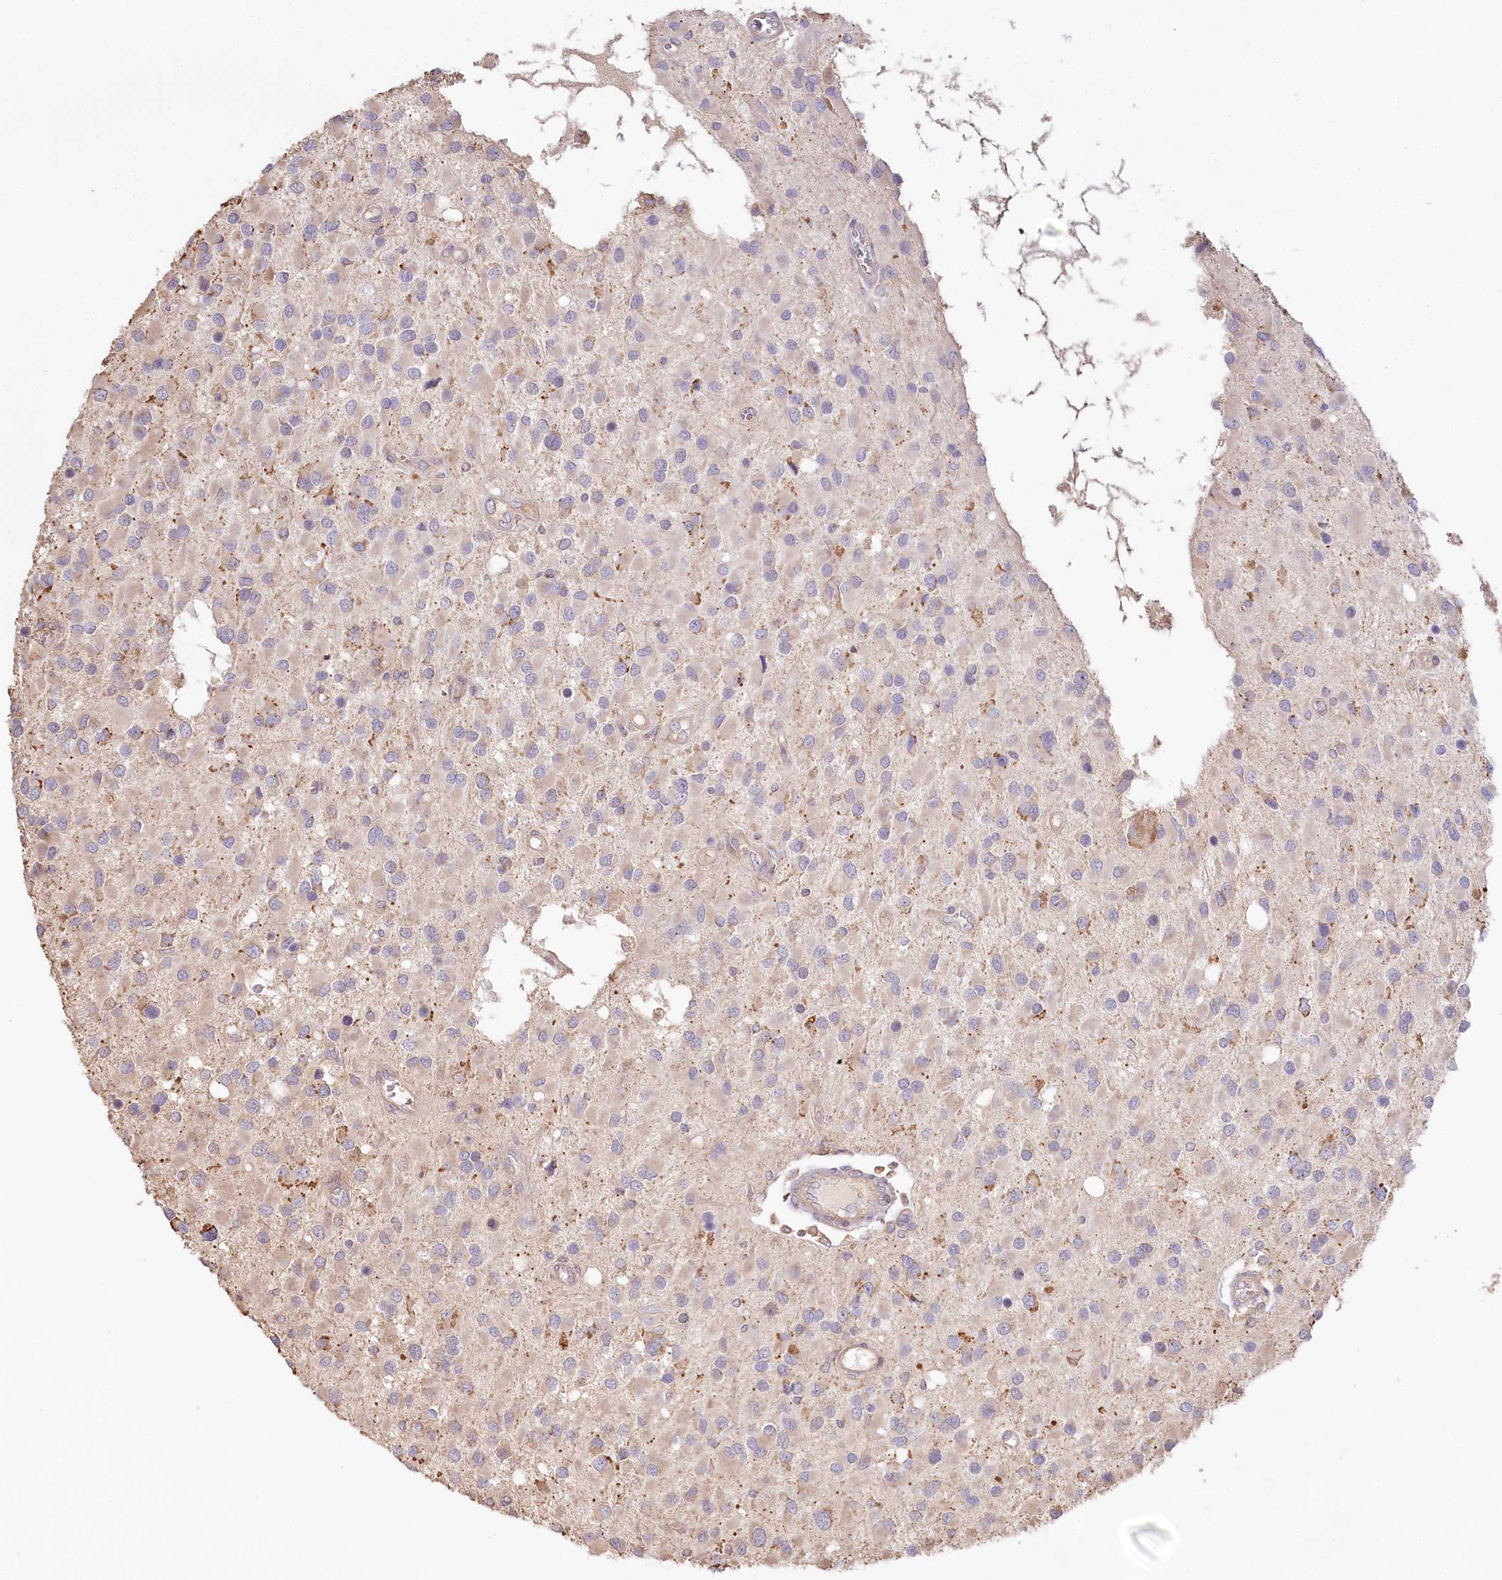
{"staining": {"intensity": "negative", "quantity": "none", "location": "none"}, "tissue": "glioma", "cell_type": "Tumor cells", "image_type": "cancer", "snomed": [{"axis": "morphology", "description": "Glioma, malignant, High grade"}, {"axis": "topography", "description": "Brain"}], "caption": "Image shows no protein staining in tumor cells of malignant high-grade glioma tissue.", "gene": "RBP5", "patient": {"sex": "male", "age": 53}}